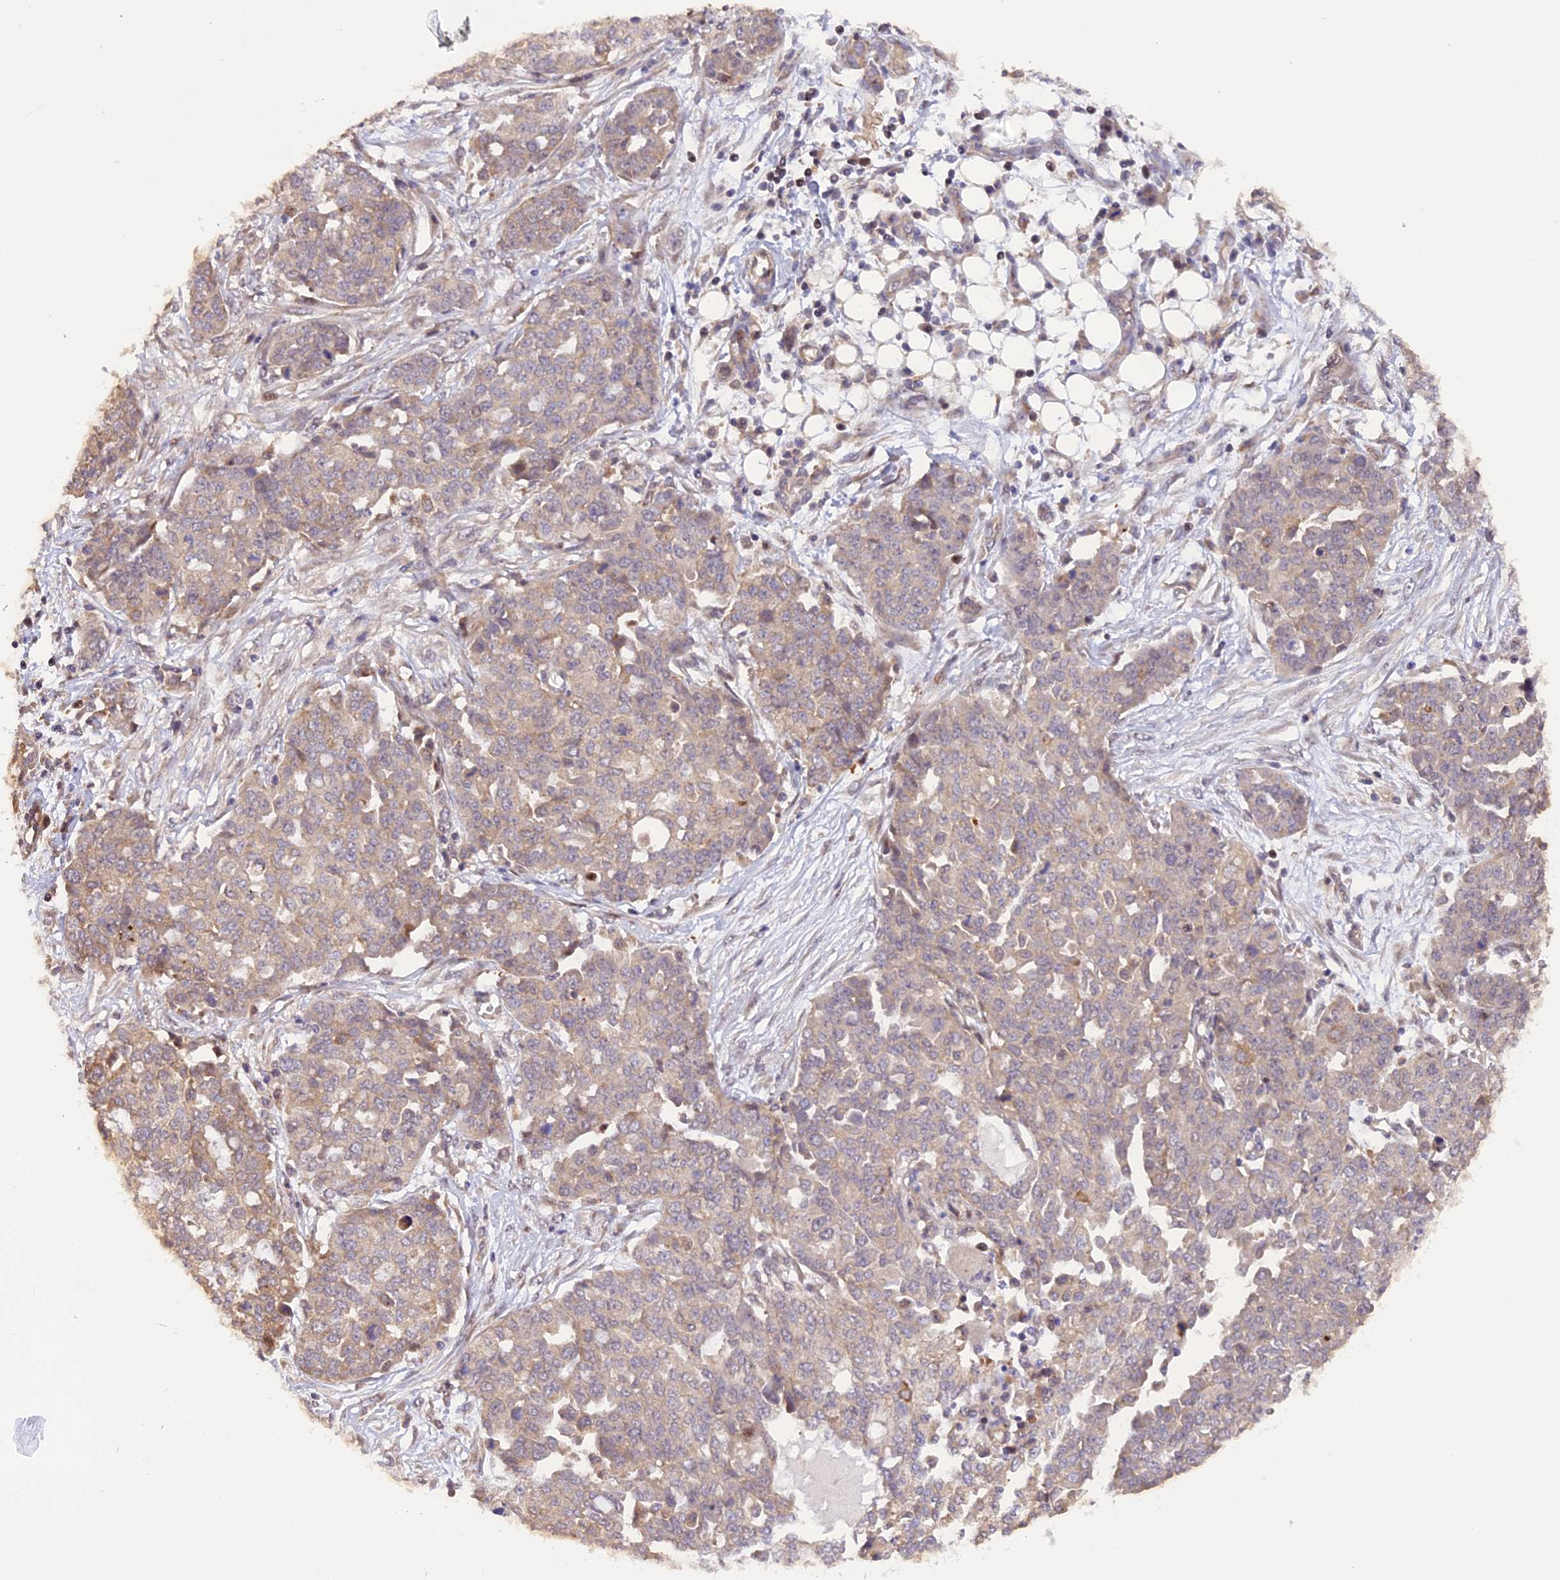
{"staining": {"intensity": "weak", "quantity": "25%-75%", "location": "cytoplasmic/membranous"}, "tissue": "ovarian cancer", "cell_type": "Tumor cells", "image_type": "cancer", "snomed": [{"axis": "morphology", "description": "Cystadenocarcinoma, serous, NOS"}, {"axis": "topography", "description": "Soft tissue"}, {"axis": "topography", "description": "Ovary"}], "caption": "Immunohistochemistry (IHC) histopathology image of human serous cystadenocarcinoma (ovarian) stained for a protein (brown), which demonstrates low levels of weak cytoplasmic/membranous expression in about 25%-75% of tumor cells.", "gene": "SAMD4A", "patient": {"sex": "female", "age": 57}}